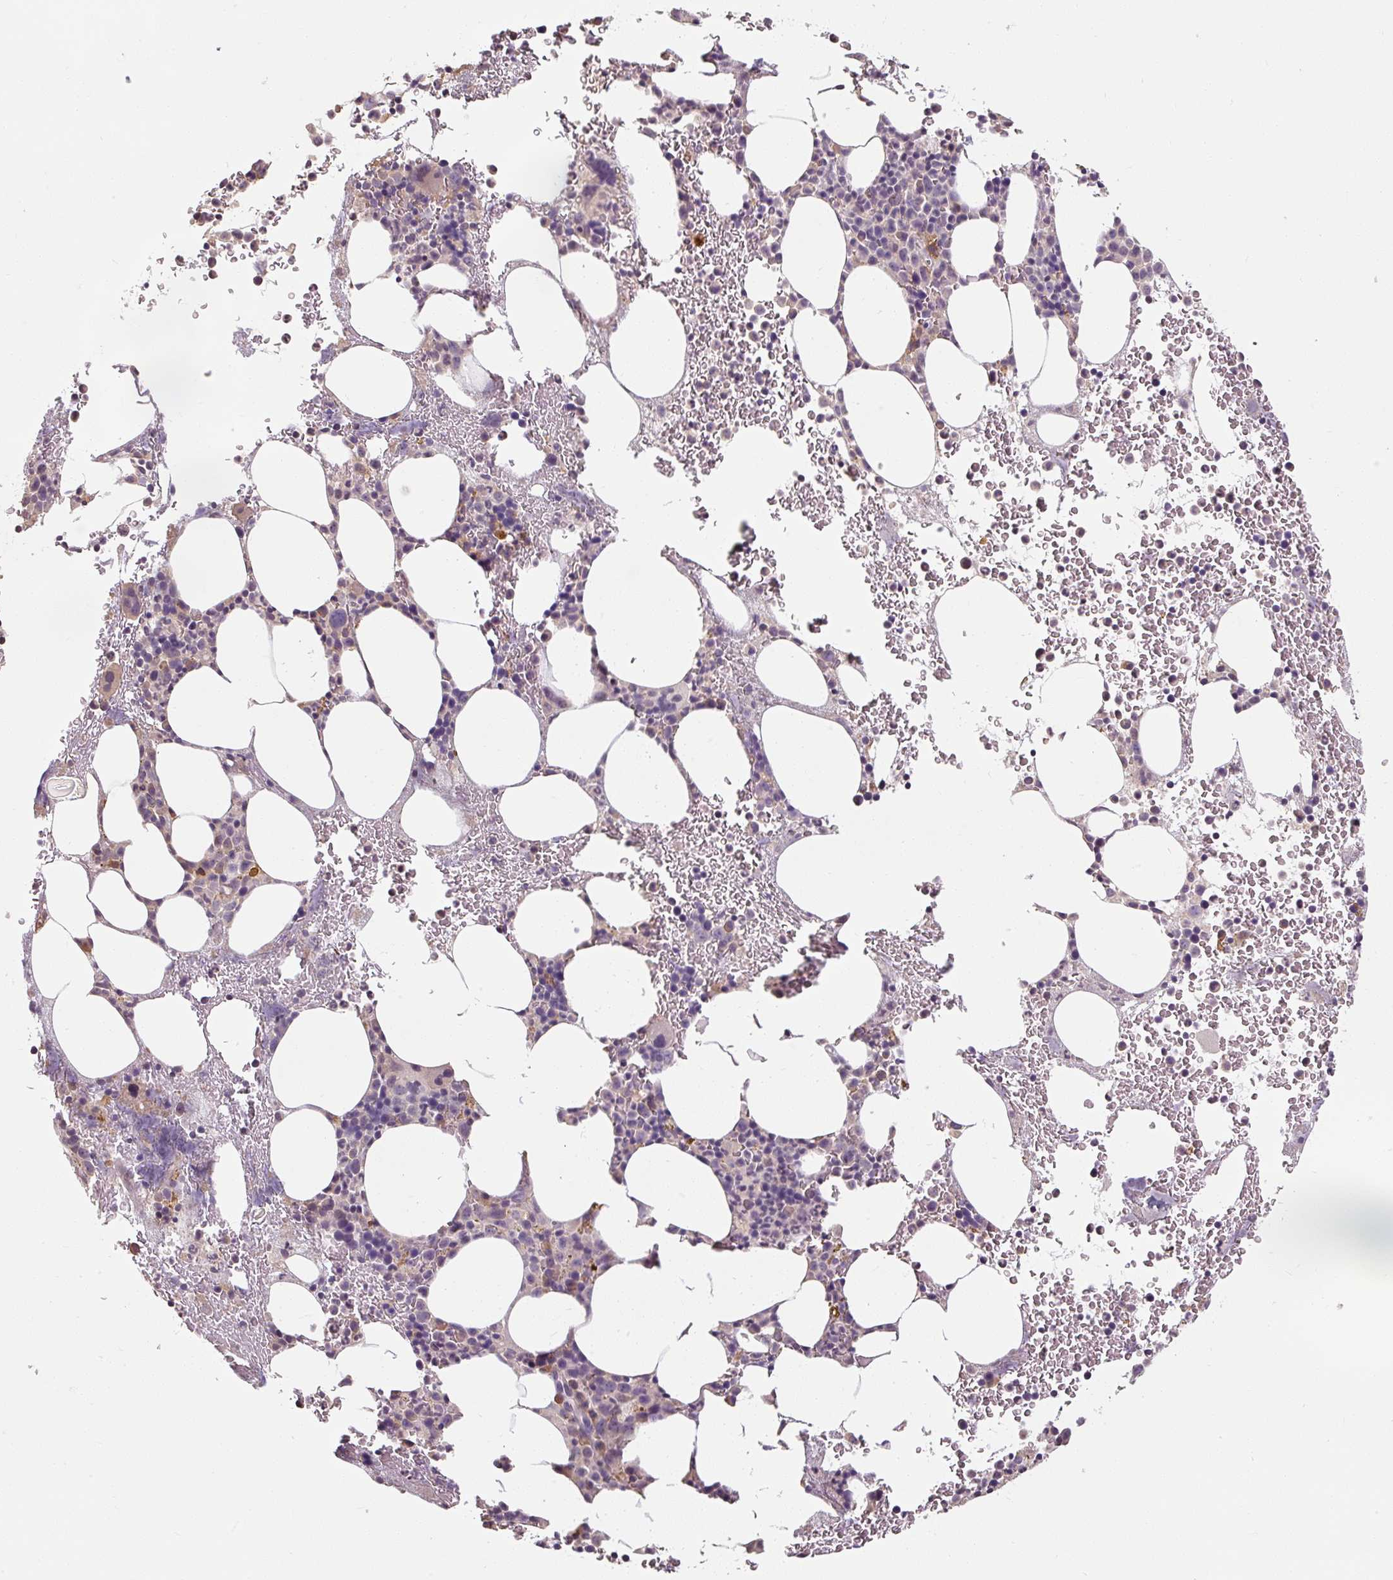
{"staining": {"intensity": "weak", "quantity": "<25%", "location": "cytoplasmic/membranous"}, "tissue": "bone marrow", "cell_type": "Hematopoietic cells", "image_type": "normal", "snomed": [{"axis": "morphology", "description": "Normal tissue, NOS"}, {"axis": "topography", "description": "Bone marrow"}], "caption": "This is a histopathology image of IHC staining of unremarkable bone marrow, which shows no staining in hematopoietic cells.", "gene": "CFAP65", "patient": {"sex": "male", "age": 62}}